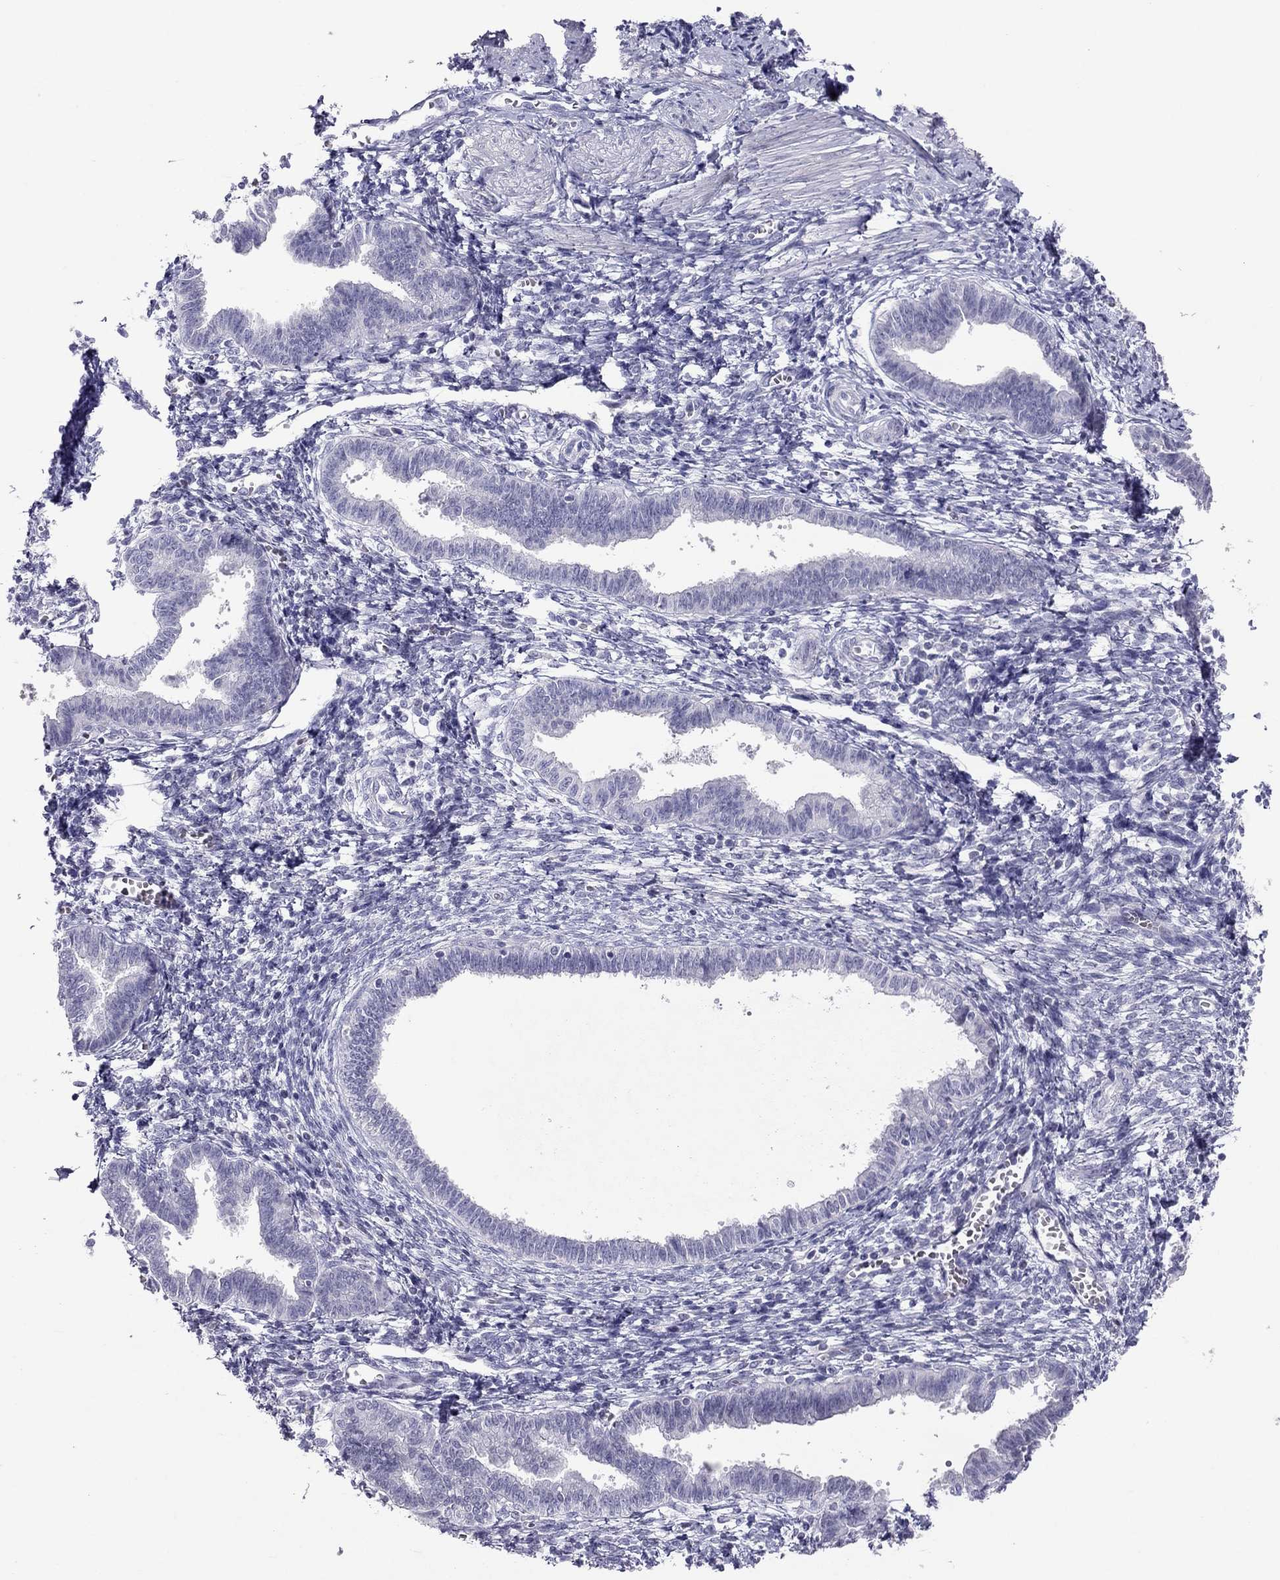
{"staining": {"intensity": "negative", "quantity": "none", "location": "none"}, "tissue": "endometrium", "cell_type": "Cells in endometrial stroma", "image_type": "normal", "snomed": [{"axis": "morphology", "description": "Normal tissue, NOS"}, {"axis": "topography", "description": "Cervix"}, {"axis": "topography", "description": "Endometrium"}], "caption": "Unremarkable endometrium was stained to show a protein in brown. There is no significant positivity in cells in endometrial stroma. The staining is performed using DAB (3,3'-diaminobenzidine) brown chromogen with nuclei counter-stained in using hematoxylin.", "gene": "RGS8", "patient": {"sex": "female", "age": 37}}